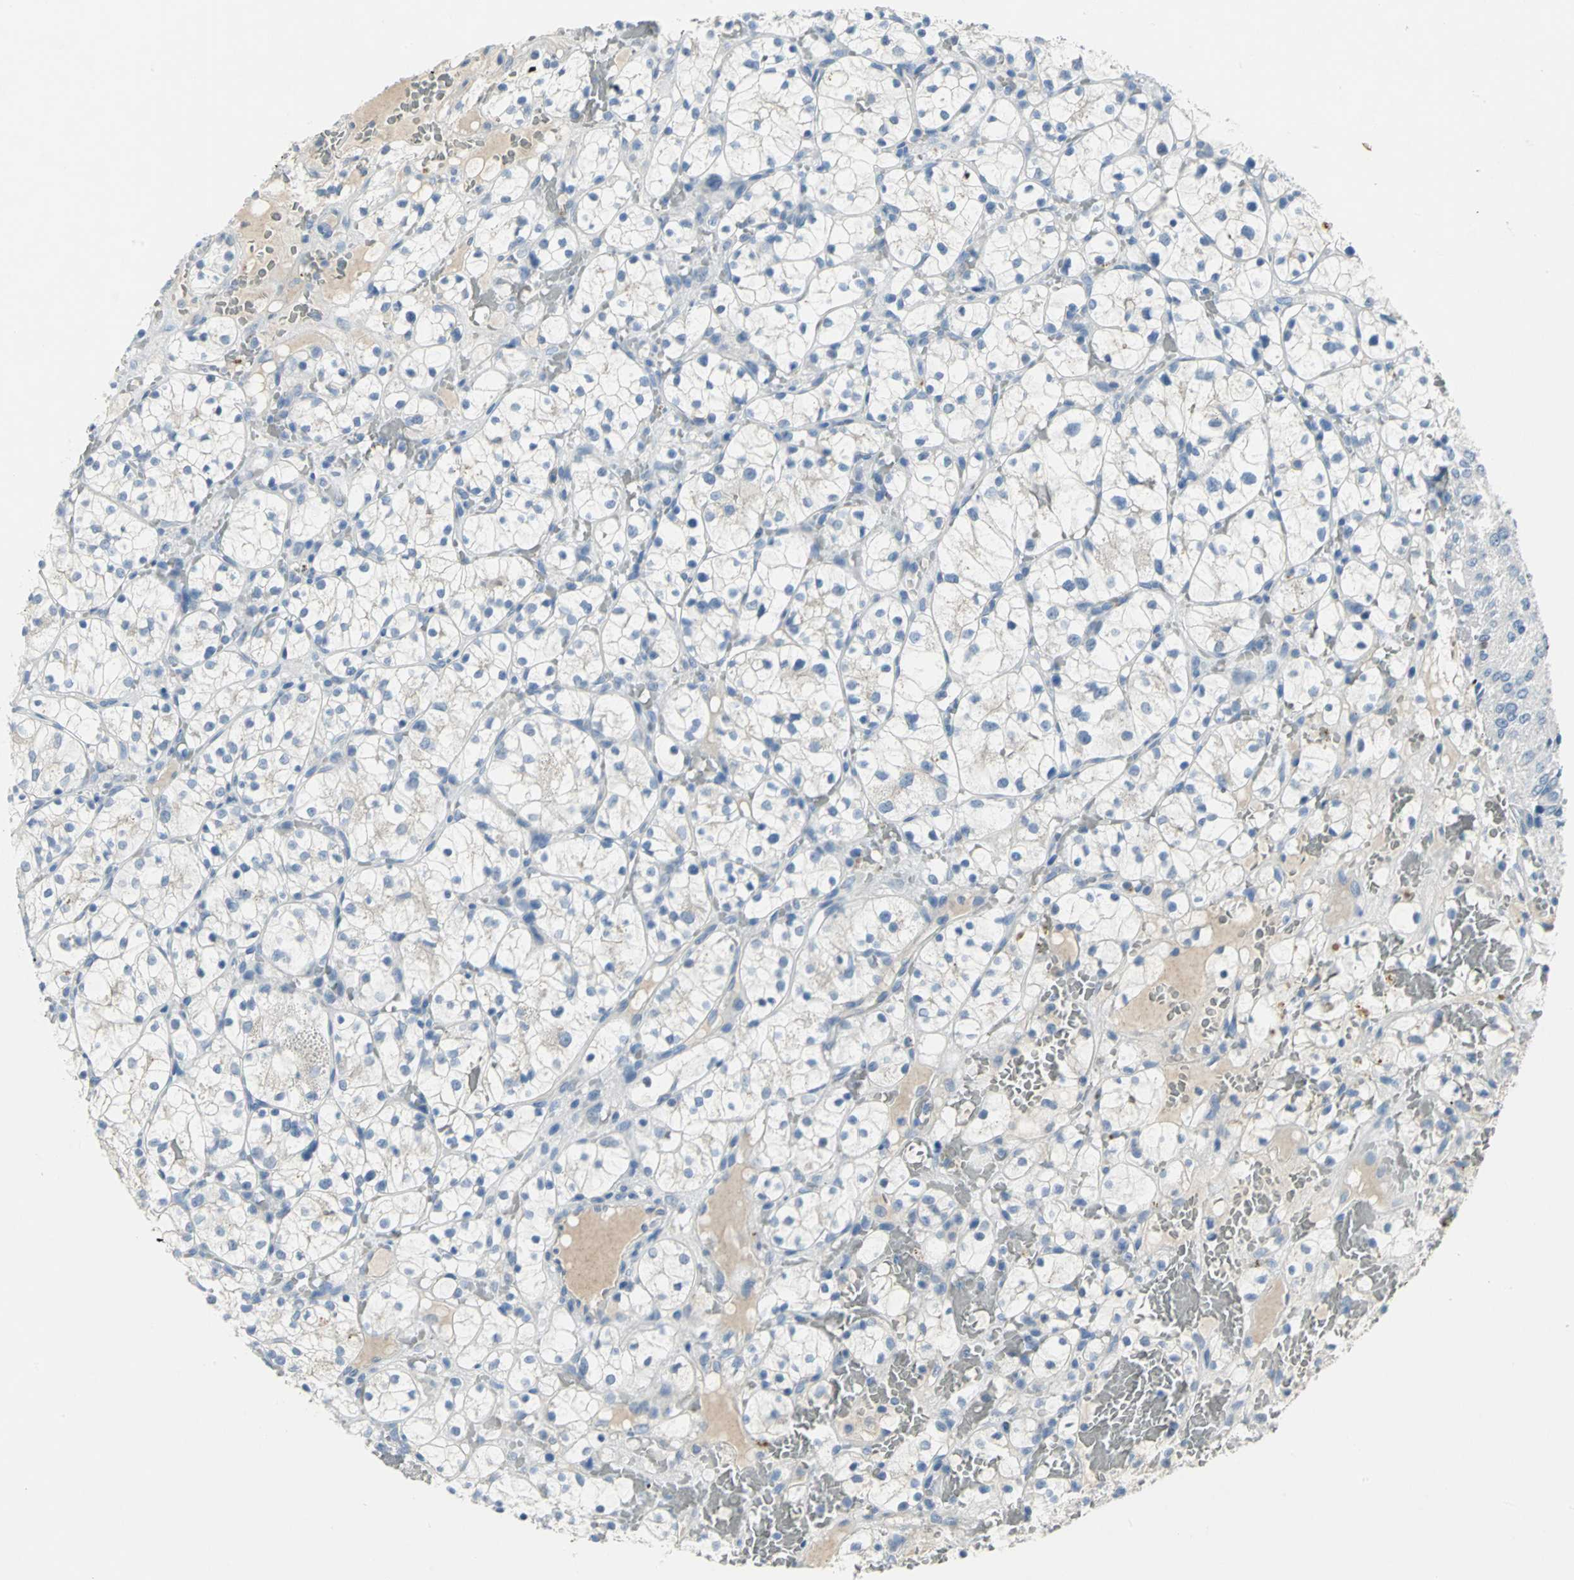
{"staining": {"intensity": "negative", "quantity": "none", "location": "none"}, "tissue": "renal cancer", "cell_type": "Tumor cells", "image_type": "cancer", "snomed": [{"axis": "morphology", "description": "Adenocarcinoma, NOS"}, {"axis": "topography", "description": "Kidney"}], "caption": "High magnification brightfield microscopy of adenocarcinoma (renal) stained with DAB (brown) and counterstained with hematoxylin (blue): tumor cells show no significant expression.", "gene": "PTGDS", "patient": {"sex": "female", "age": 60}}